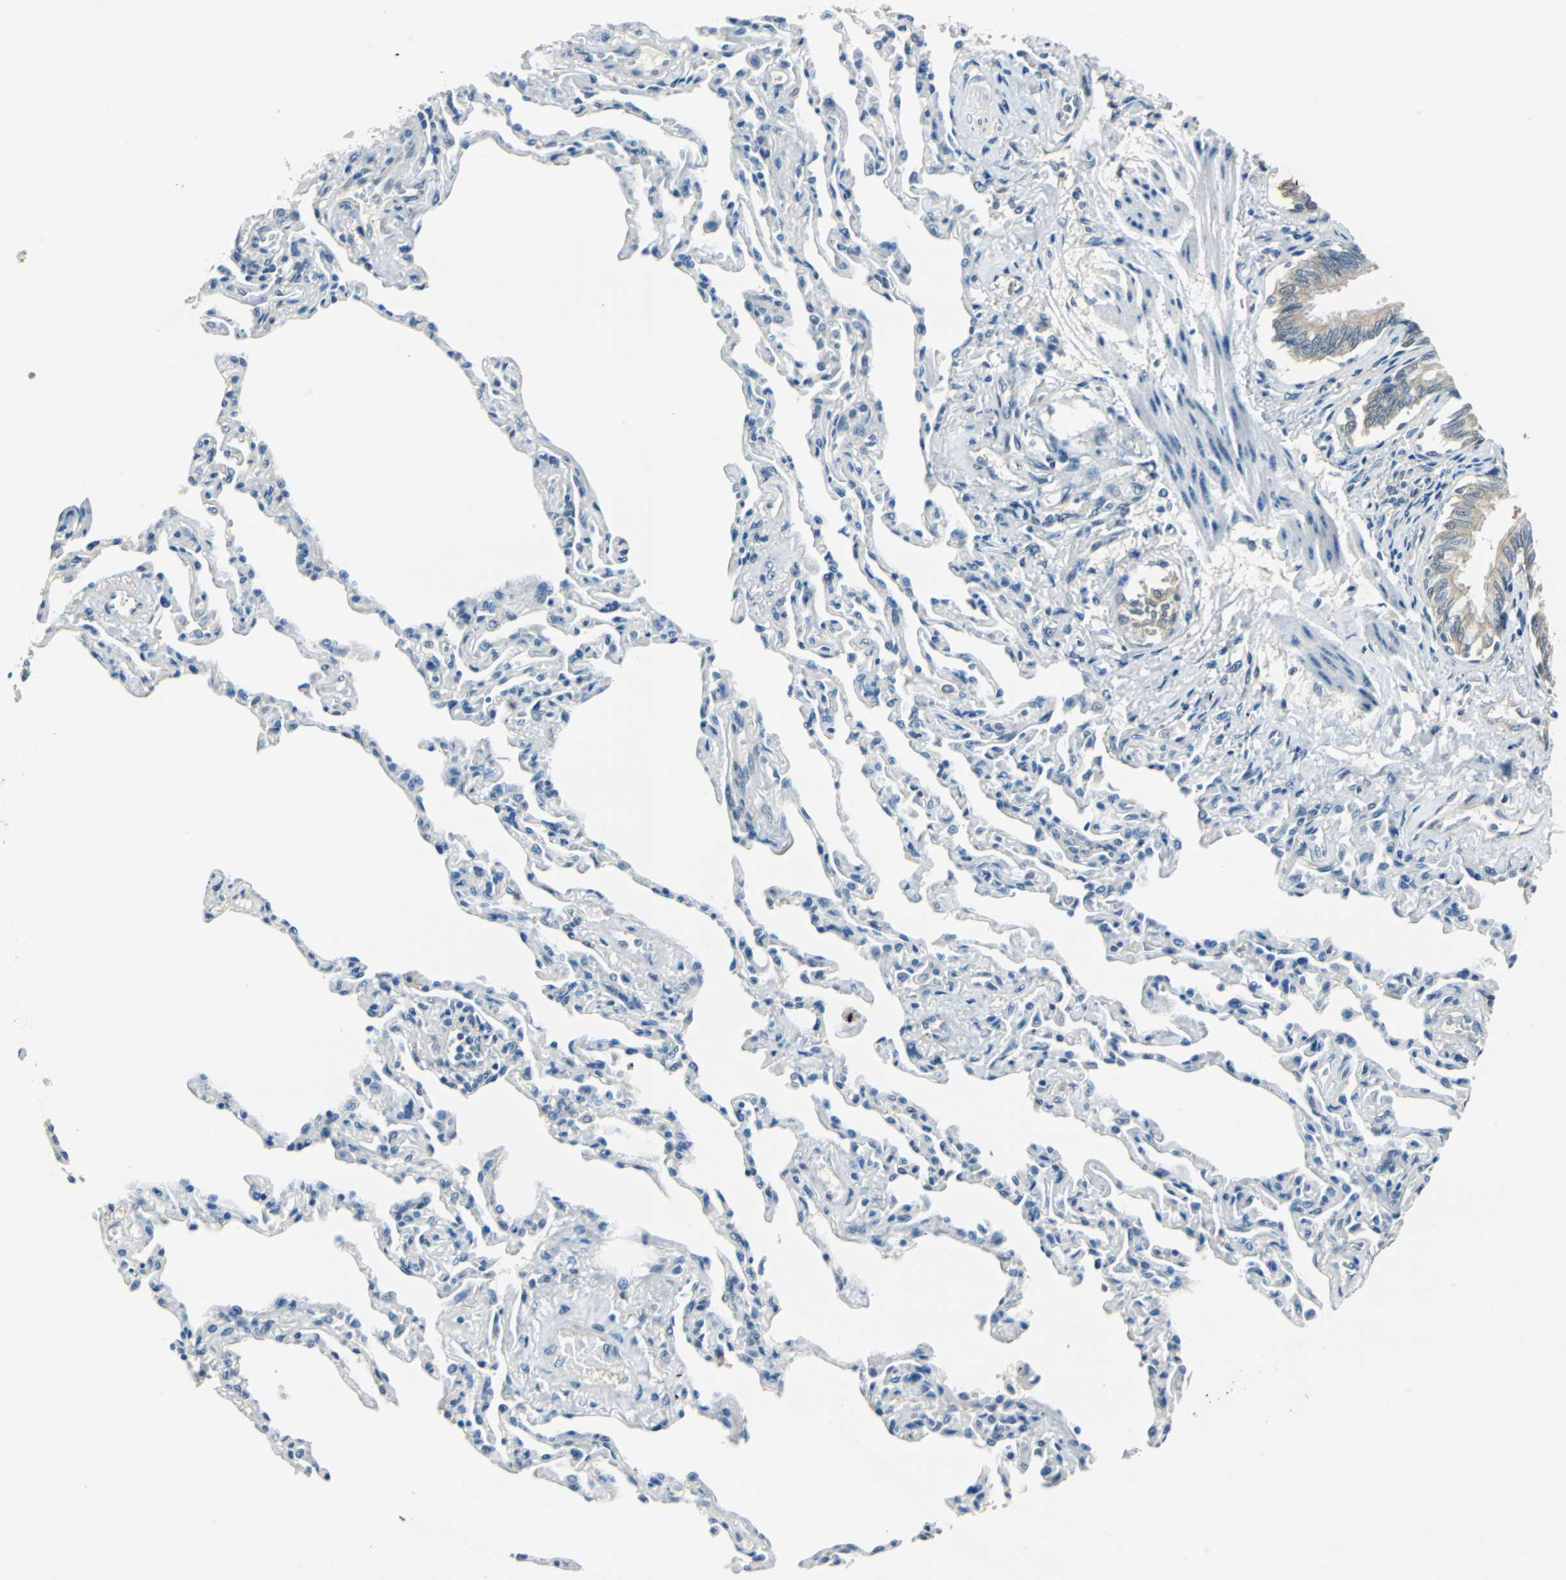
{"staining": {"intensity": "weak", "quantity": ">75%", "location": "cytoplasmic/membranous"}, "tissue": "bronchus", "cell_type": "Respiratory epithelial cells", "image_type": "normal", "snomed": [{"axis": "morphology", "description": "Normal tissue, NOS"}, {"axis": "topography", "description": "Lung"}], "caption": "A brown stain highlights weak cytoplasmic/membranous expression of a protein in respiratory epithelial cells of benign human bronchus.", "gene": "FKBP4", "patient": {"sex": "male", "age": 64}}